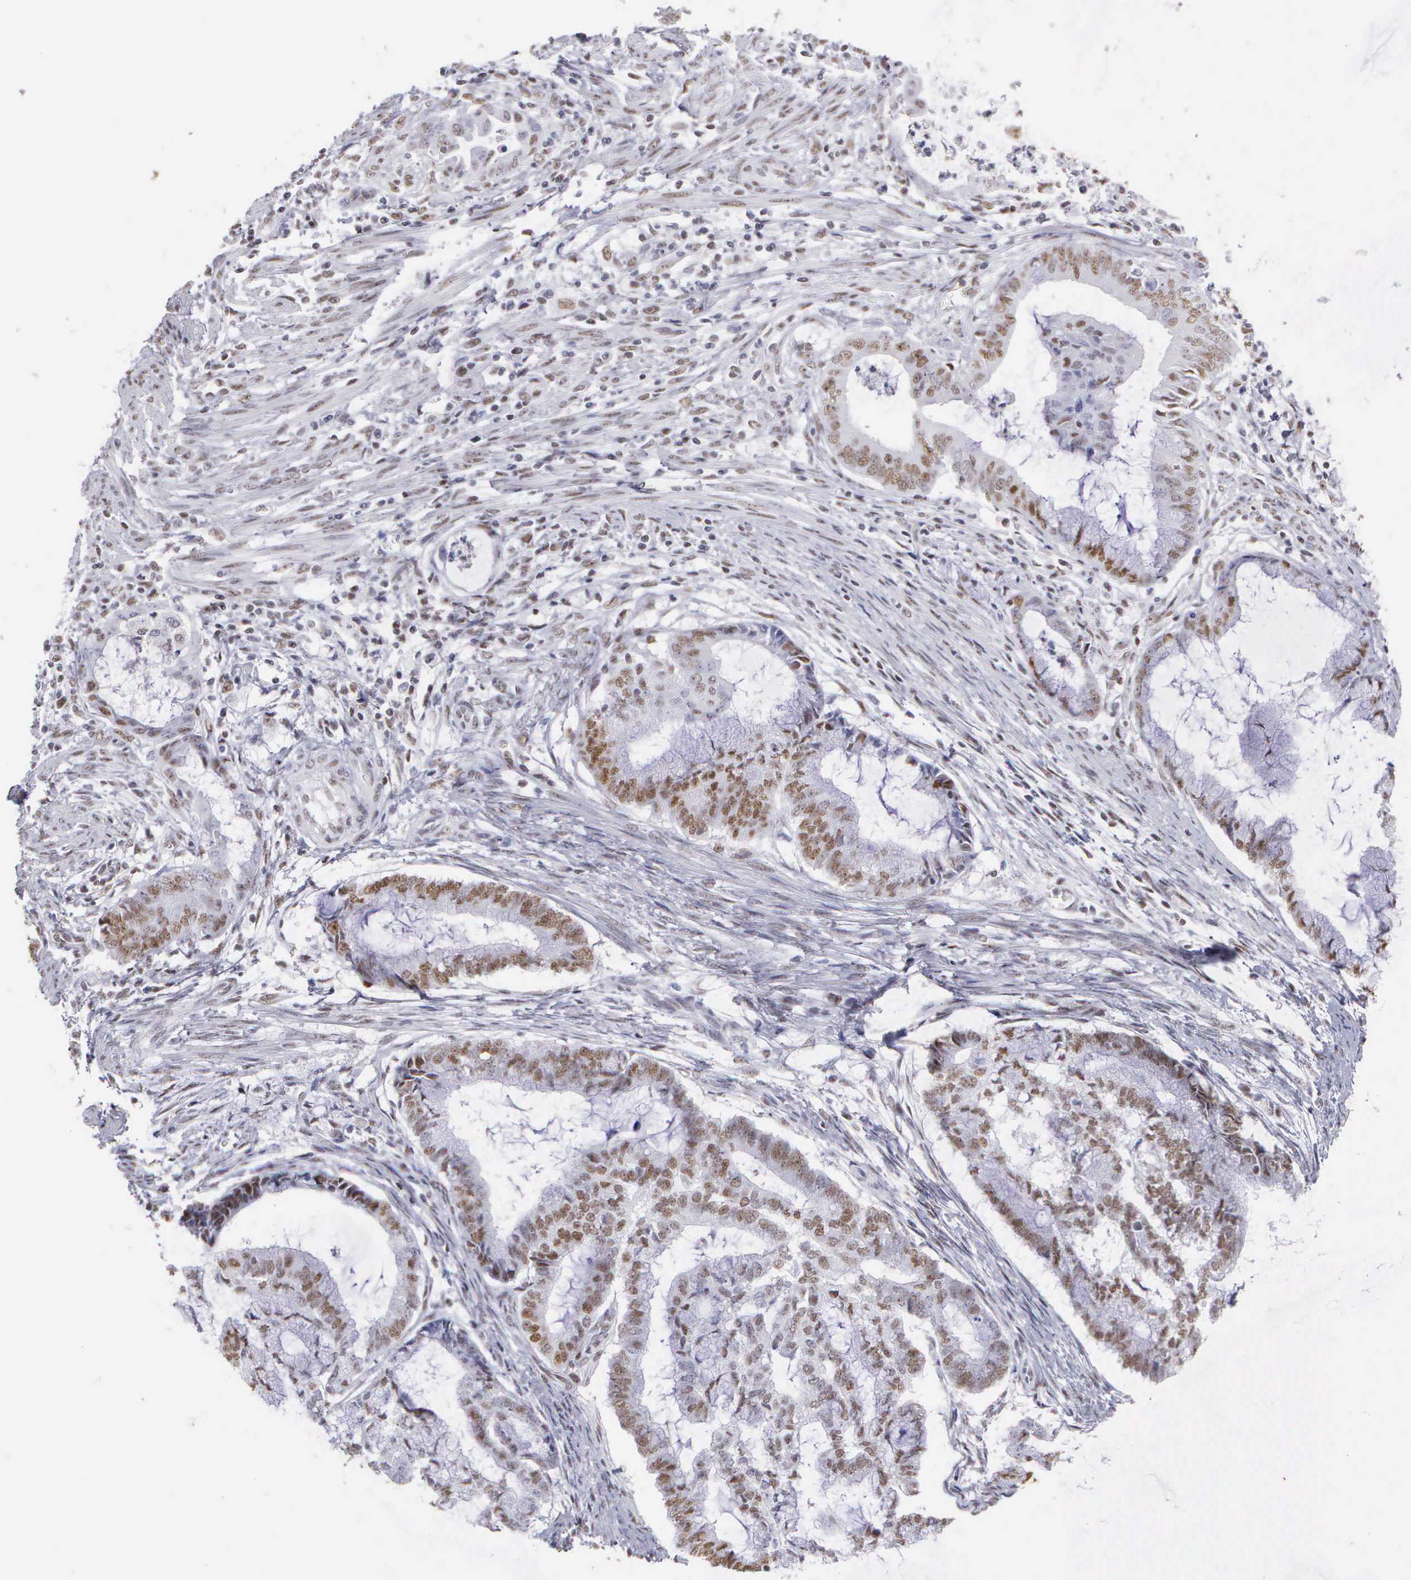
{"staining": {"intensity": "moderate", "quantity": "25%-75%", "location": "nuclear"}, "tissue": "endometrial cancer", "cell_type": "Tumor cells", "image_type": "cancer", "snomed": [{"axis": "morphology", "description": "Adenocarcinoma, NOS"}, {"axis": "topography", "description": "Endometrium"}], "caption": "This histopathology image demonstrates endometrial cancer stained with immunohistochemistry (IHC) to label a protein in brown. The nuclear of tumor cells show moderate positivity for the protein. Nuclei are counter-stained blue.", "gene": "CSTF2", "patient": {"sex": "female", "age": 63}}